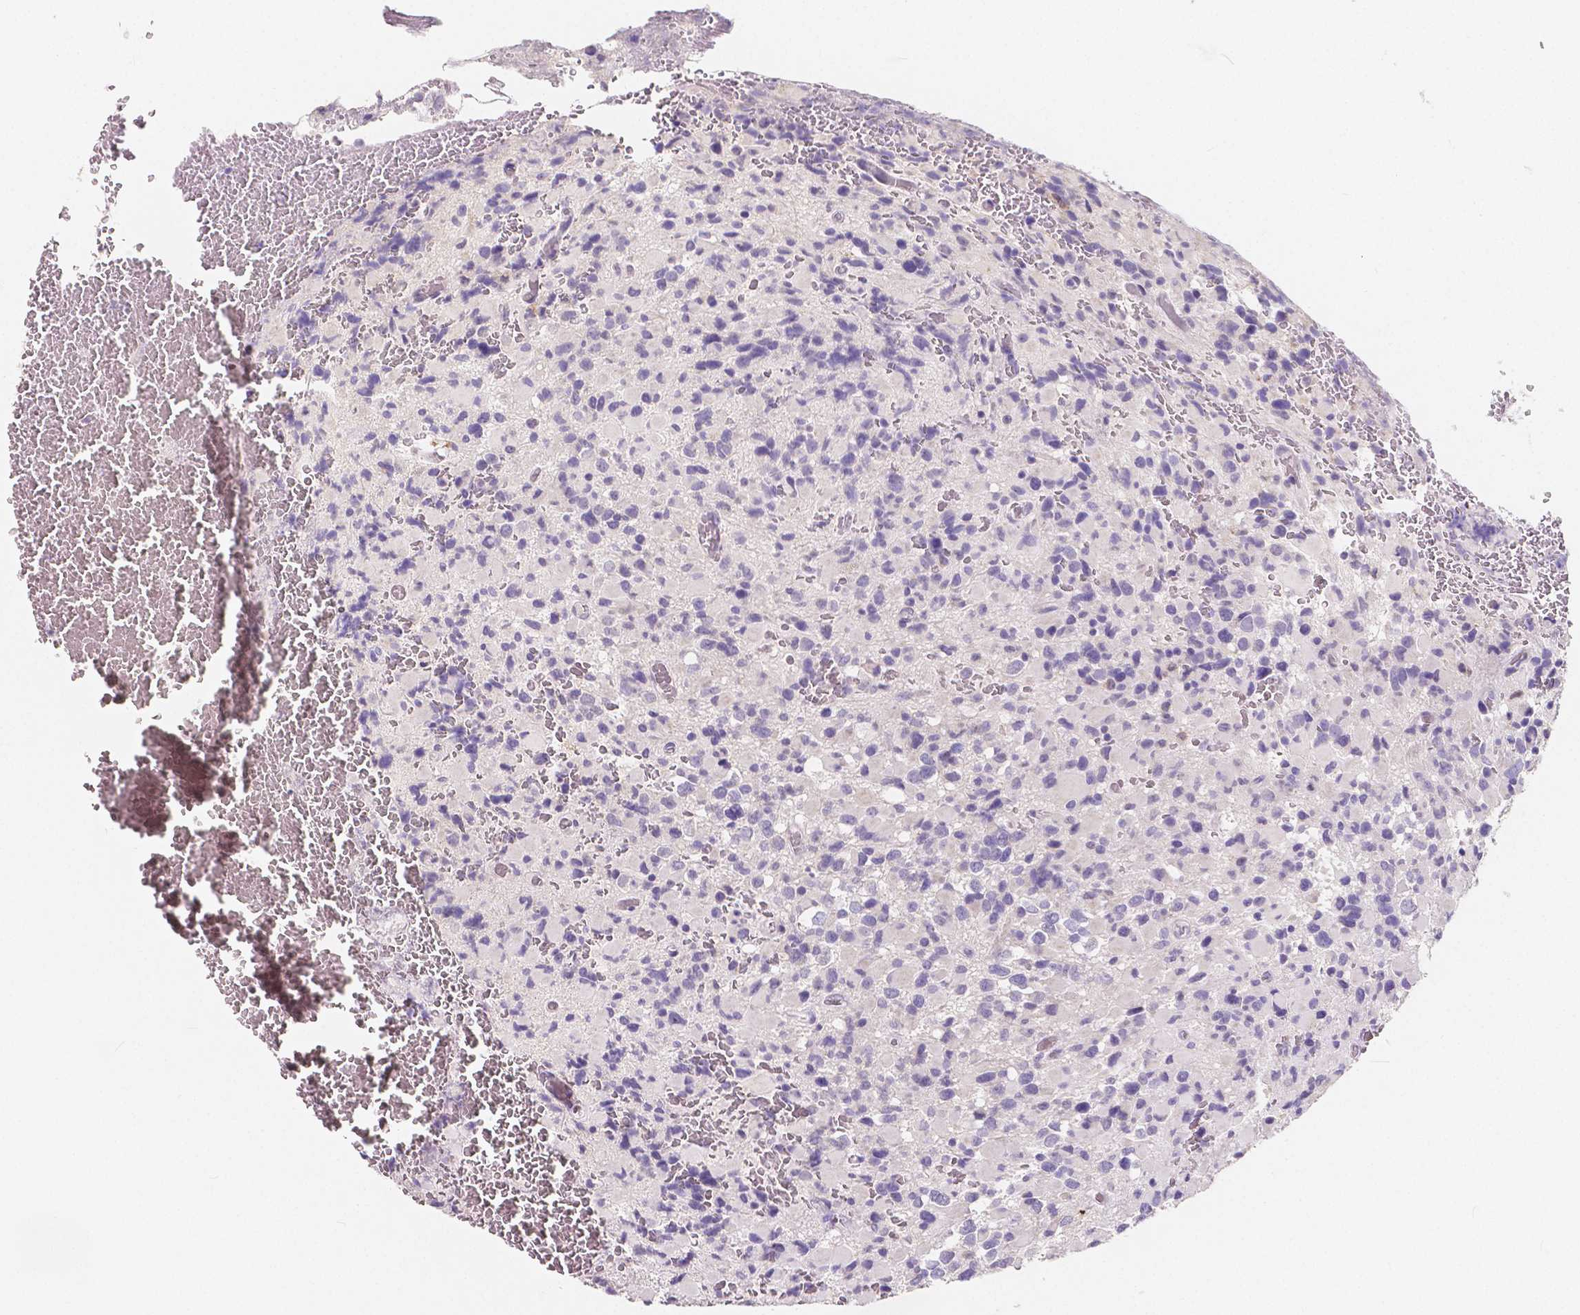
{"staining": {"intensity": "negative", "quantity": "none", "location": "none"}, "tissue": "glioma", "cell_type": "Tumor cells", "image_type": "cancer", "snomed": [{"axis": "morphology", "description": "Glioma, malignant, High grade"}, {"axis": "topography", "description": "Brain"}], "caption": "Protein analysis of glioma exhibits no significant expression in tumor cells.", "gene": "ACP5", "patient": {"sex": "female", "age": 40}}